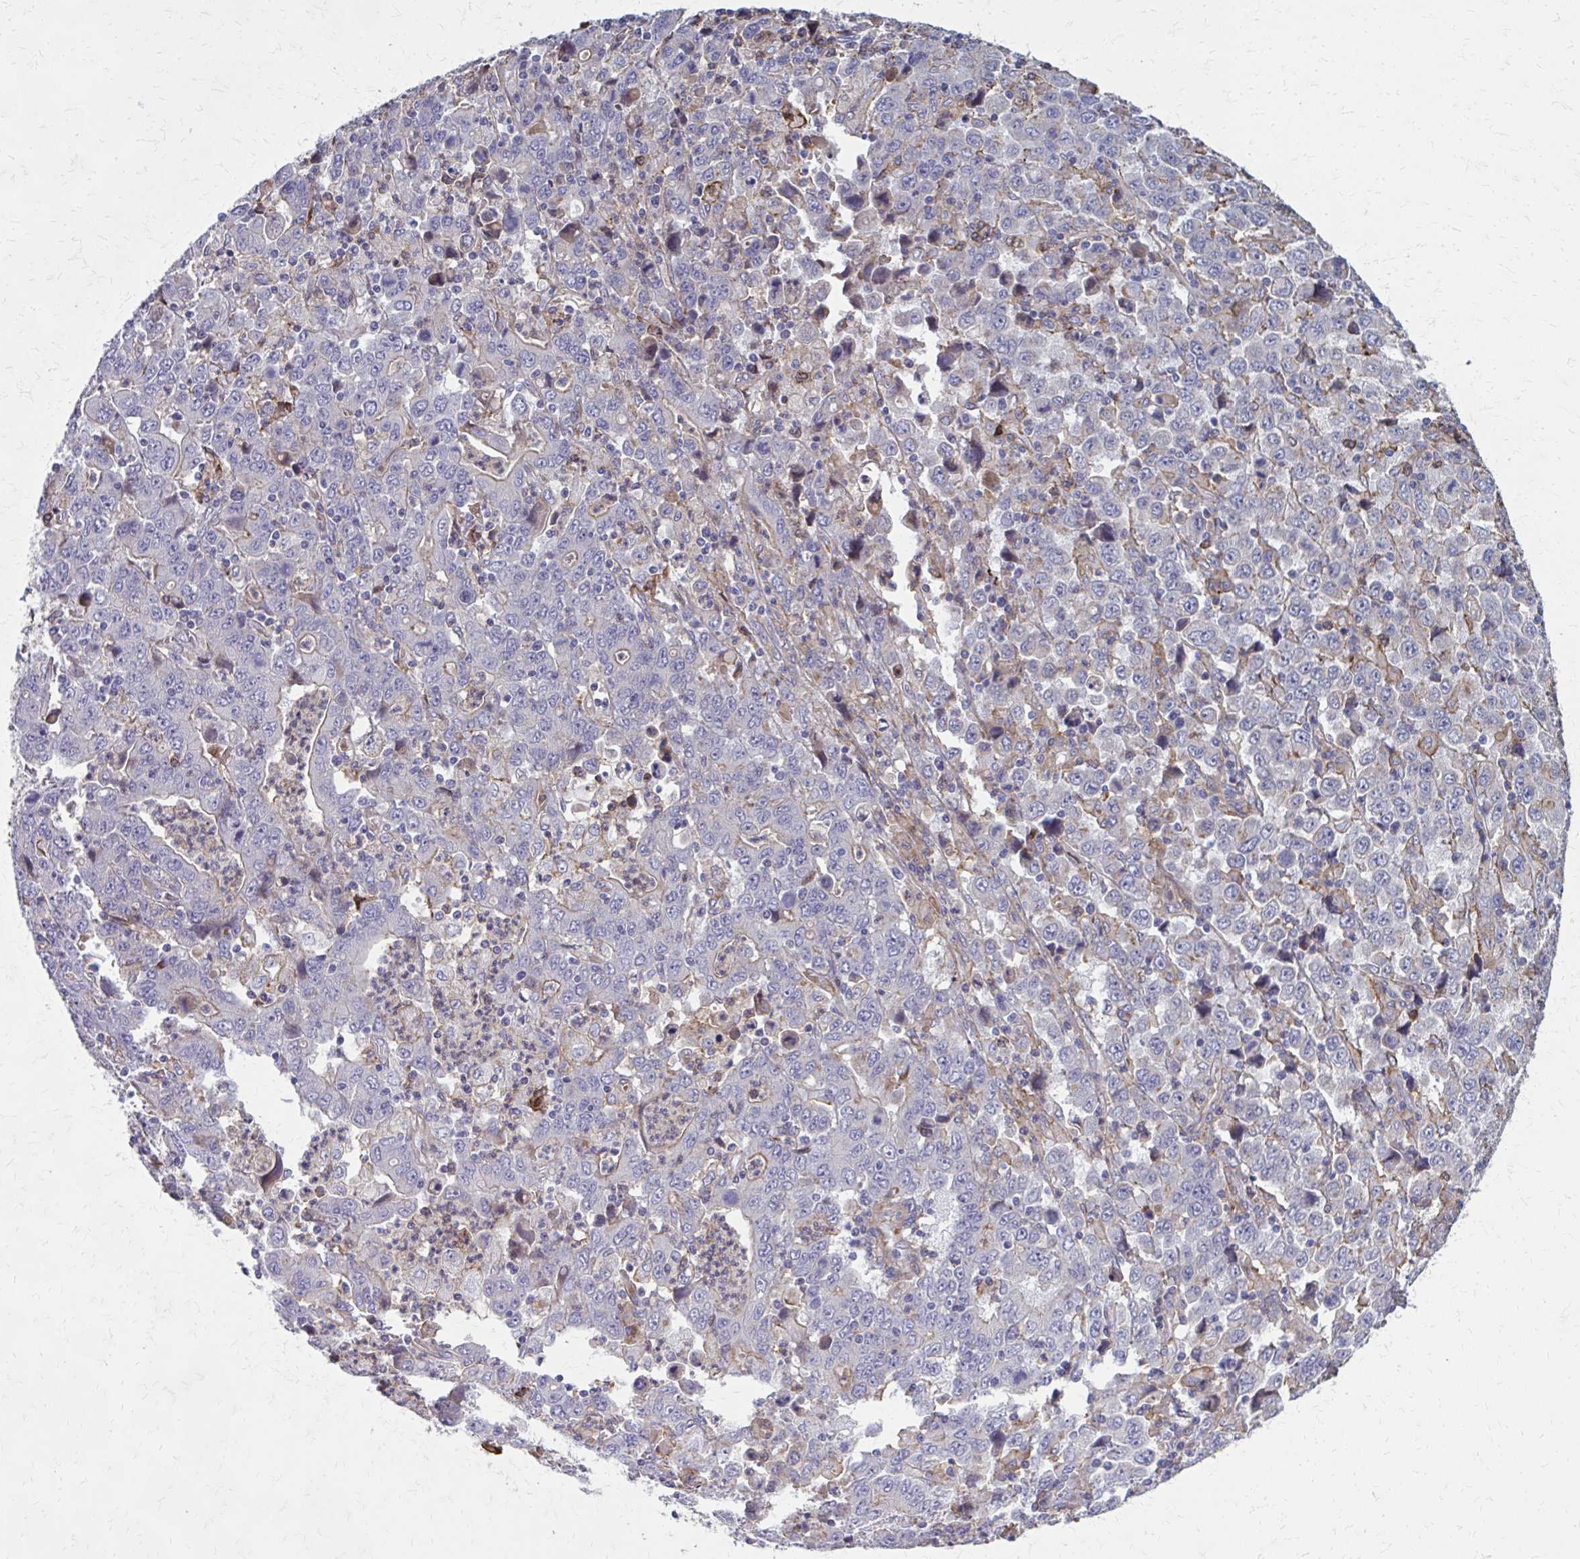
{"staining": {"intensity": "negative", "quantity": "none", "location": "none"}, "tissue": "stomach cancer", "cell_type": "Tumor cells", "image_type": "cancer", "snomed": [{"axis": "morphology", "description": "Adenocarcinoma, NOS"}, {"axis": "topography", "description": "Stomach, upper"}], "caption": "Human stomach cancer stained for a protein using IHC shows no expression in tumor cells.", "gene": "MMP14", "patient": {"sex": "male", "age": 69}}